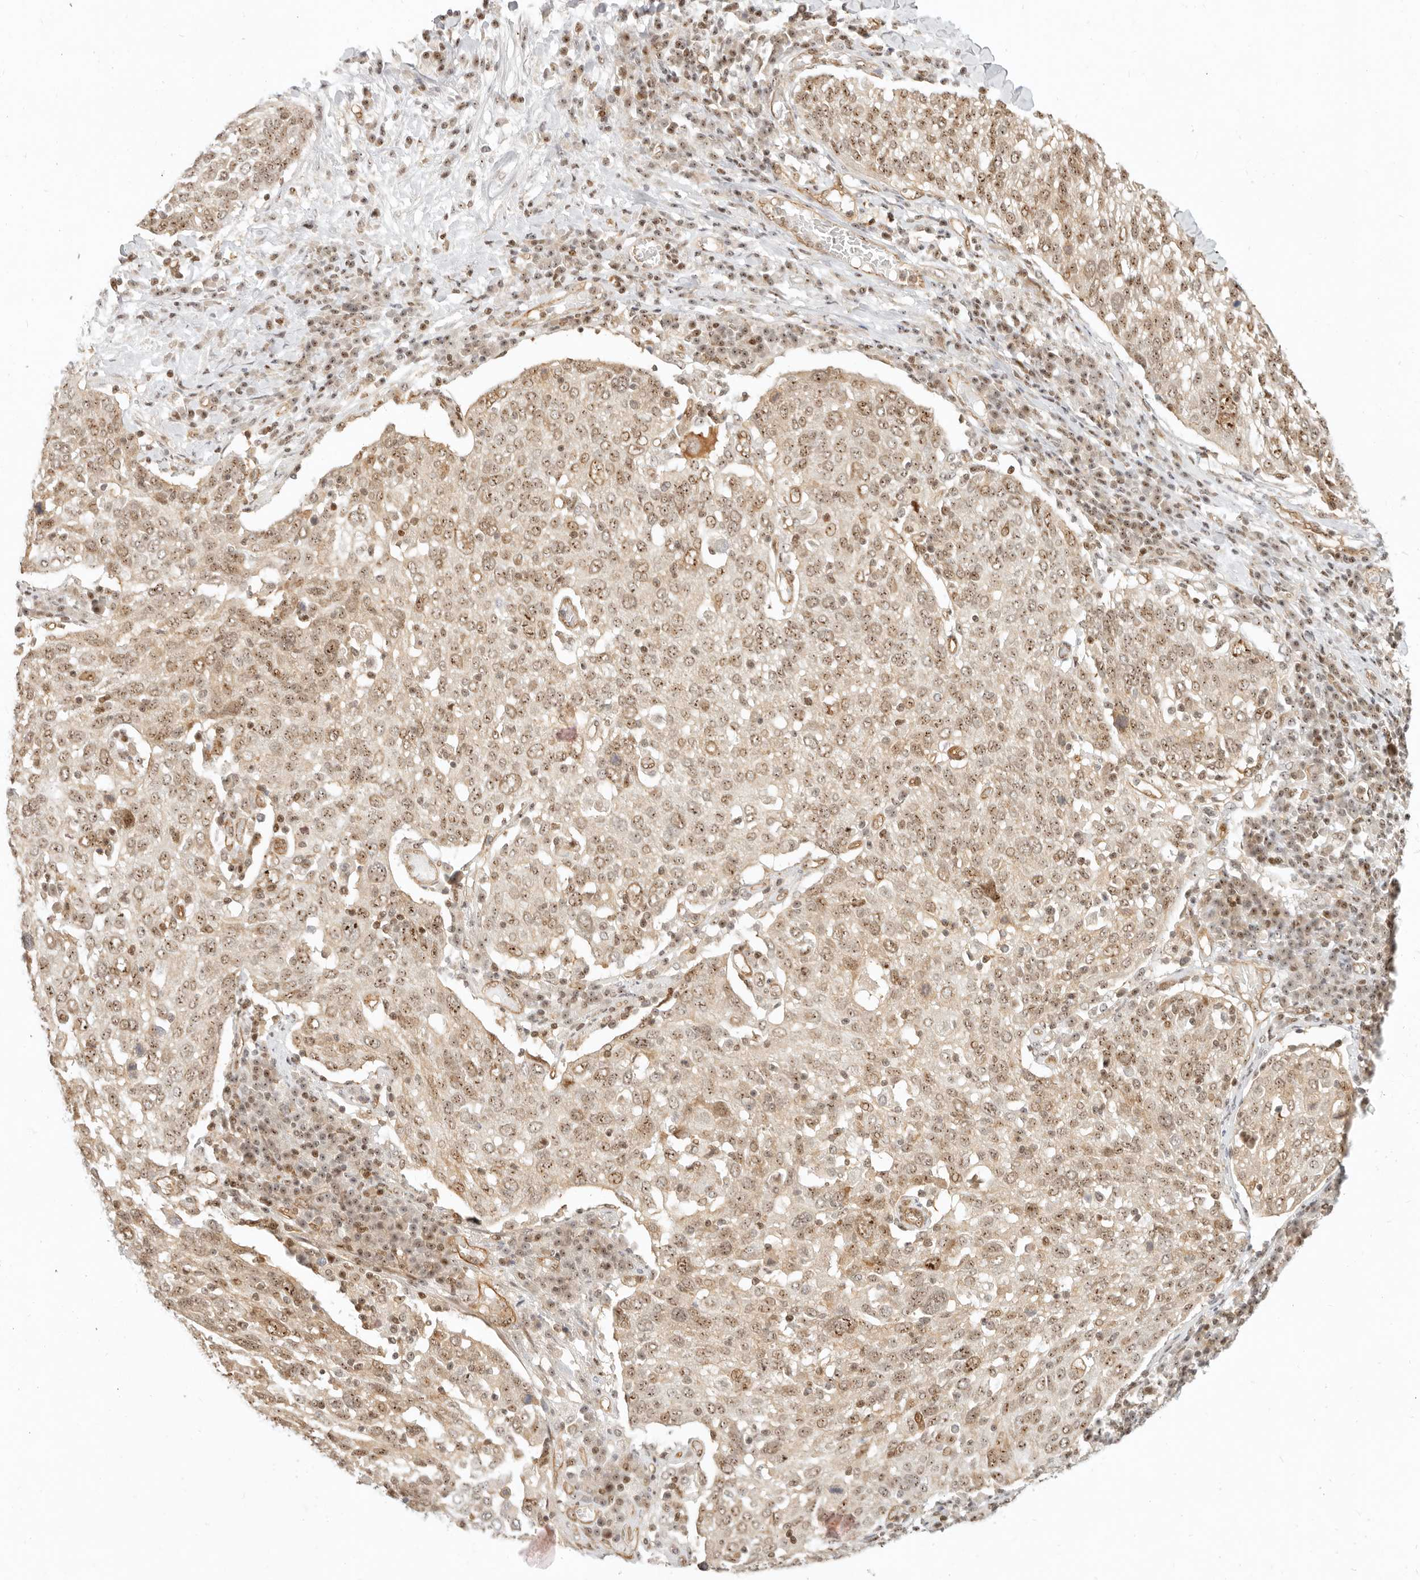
{"staining": {"intensity": "moderate", "quantity": ">75%", "location": "nuclear"}, "tissue": "lung cancer", "cell_type": "Tumor cells", "image_type": "cancer", "snomed": [{"axis": "morphology", "description": "Squamous cell carcinoma, NOS"}, {"axis": "topography", "description": "Lung"}], "caption": "Immunohistochemistry of lung squamous cell carcinoma demonstrates medium levels of moderate nuclear expression in about >75% of tumor cells.", "gene": "BAP1", "patient": {"sex": "male", "age": 65}}